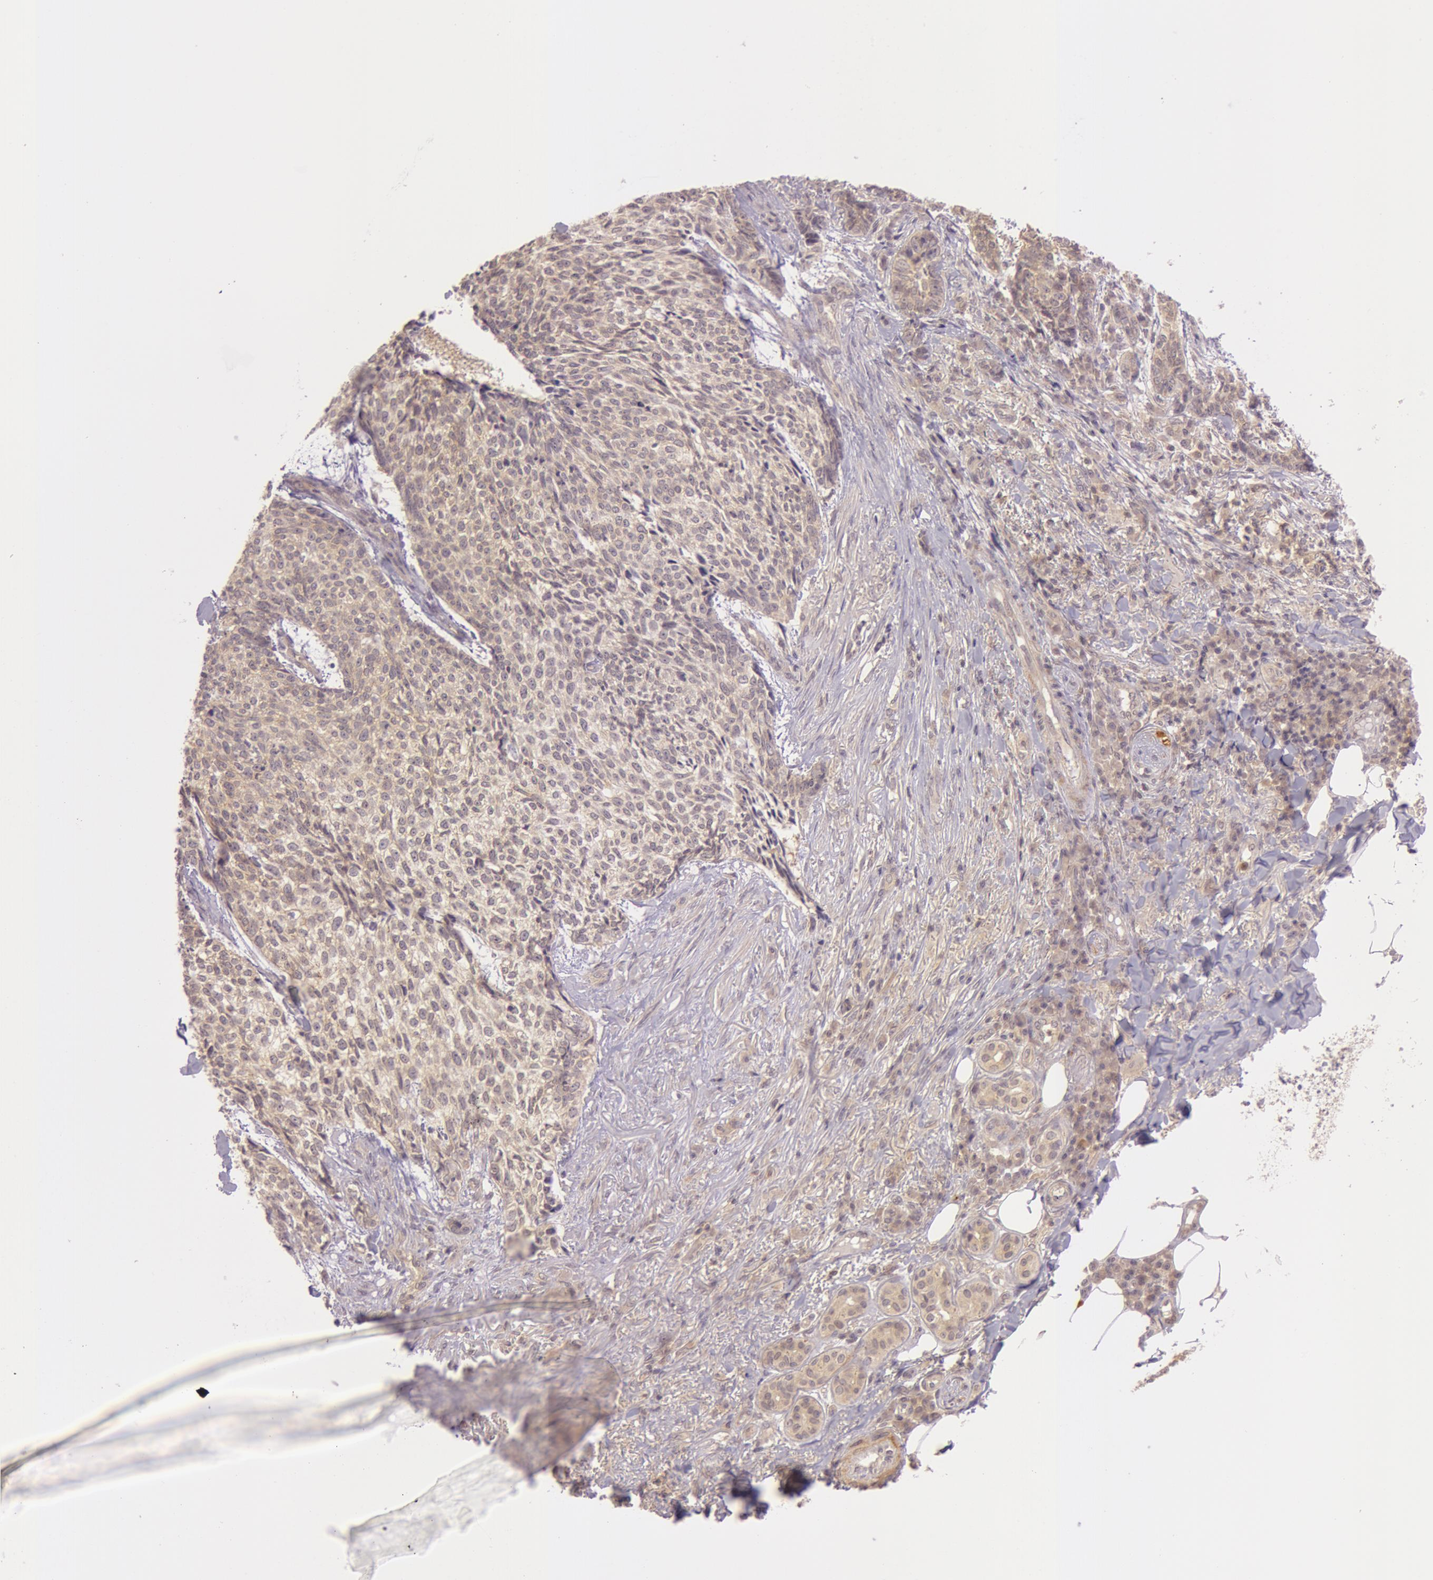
{"staining": {"intensity": "weak", "quantity": ">75%", "location": "cytoplasmic/membranous"}, "tissue": "skin cancer", "cell_type": "Tumor cells", "image_type": "cancer", "snomed": [{"axis": "morphology", "description": "Basal cell carcinoma"}, {"axis": "topography", "description": "Skin"}], "caption": "Skin basal cell carcinoma stained with a brown dye displays weak cytoplasmic/membranous positive positivity in about >75% of tumor cells.", "gene": "ATG2B", "patient": {"sex": "female", "age": 89}}